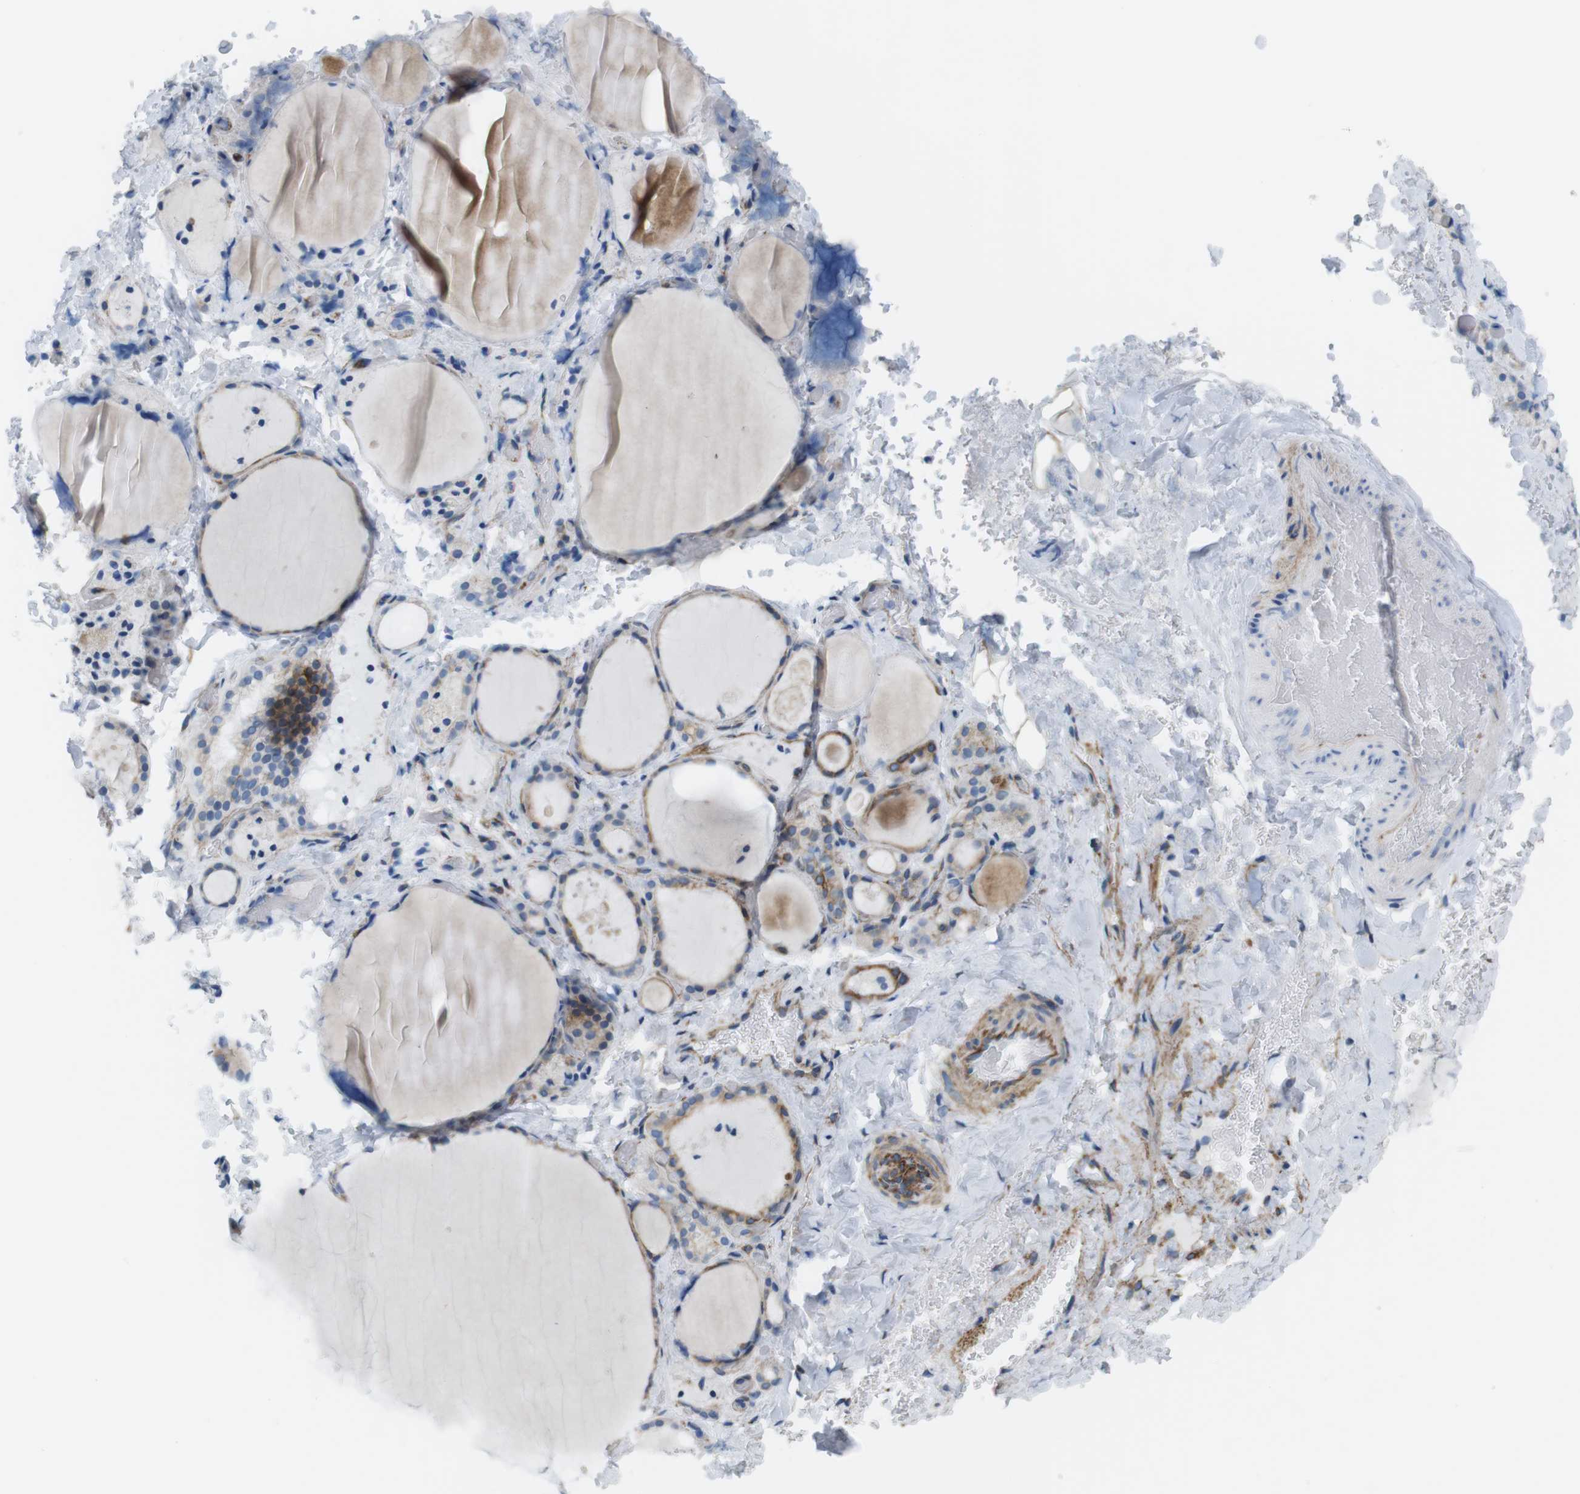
{"staining": {"intensity": "moderate", "quantity": "25%-75%", "location": "cytoplasmic/membranous"}, "tissue": "thyroid gland", "cell_type": "Glandular cells", "image_type": "normal", "snomed": [{"axis": "morphology", "description": "Normal tissue, NOS"}, {"axis": "topography", "description": "Thyroid gland"}], "caption": "Brown immunohistochemical staining in unremarkable thyroid gland demonstrates moderate cytoplasmic/membranous positivity in about 25%-75% of glandular cells.", "gene": "MYH9", "patient": {"sex": "female", "age": 44}}